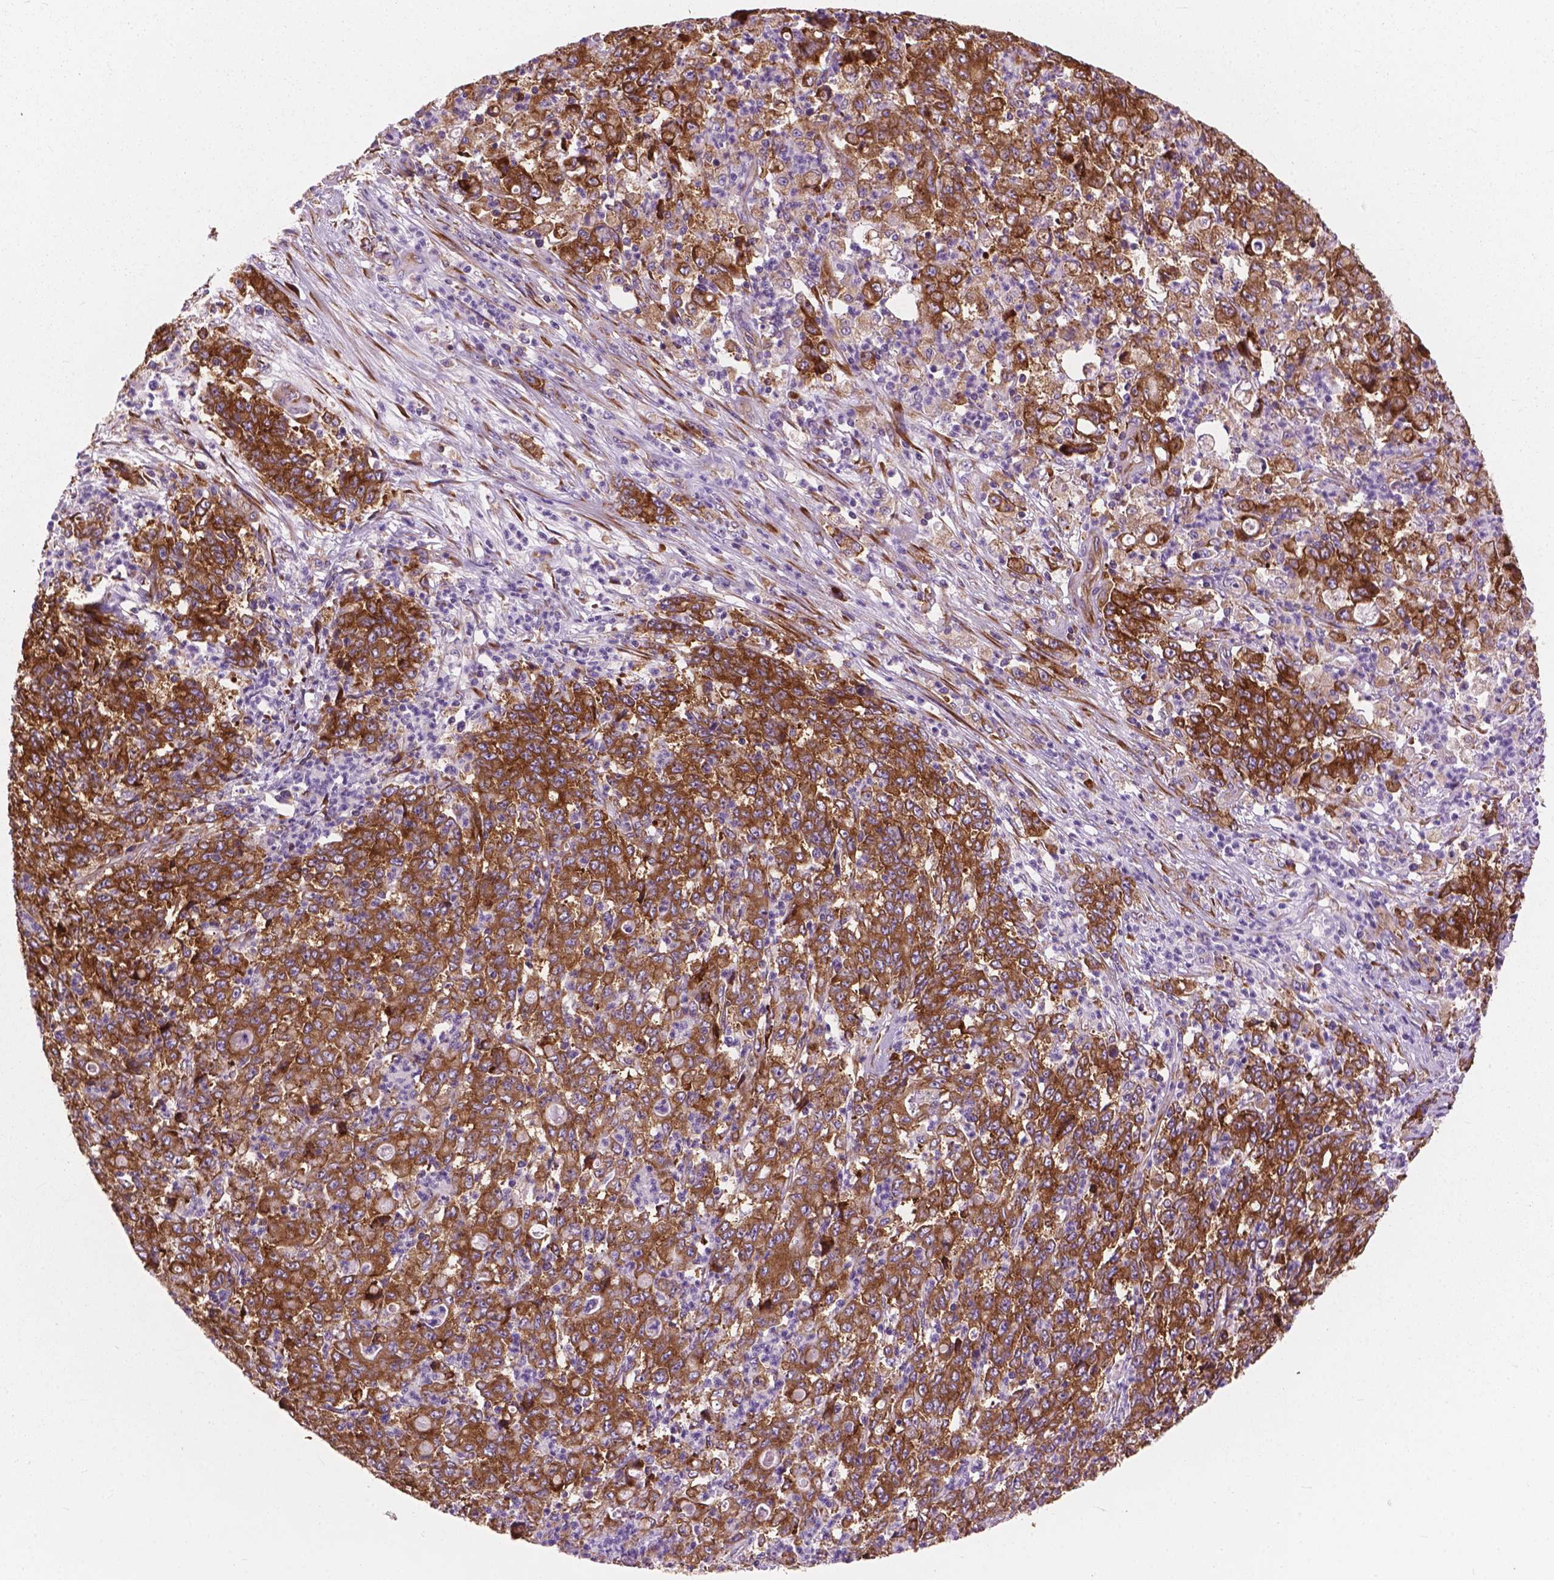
{"staining": {"intensity": "strong", "quantity": ">75%", "location": "cytoplasmic/membranous"}, "tissue": "stomach cancer", "cell_type": "Tumor cells", "image_type": "cancer", "snomed": [{"axis": "morphology", "description": "Adenocarcinoma, NOS"}, {"axis": "topography", "description": "Stomach, lower"}], "caption": "Protein analysis of adenocarcinoma (stomach) tissue exhibits strong cytoplasmic/membranous expression in approximately >75% of tumor cells. The staining is performed using DAB brown chromogen to label protein expression. The nuclei are counter-stained blue using hematoxylin.", "gene": "RPL37A", "patient": {"sex": "female", "age": 71}}